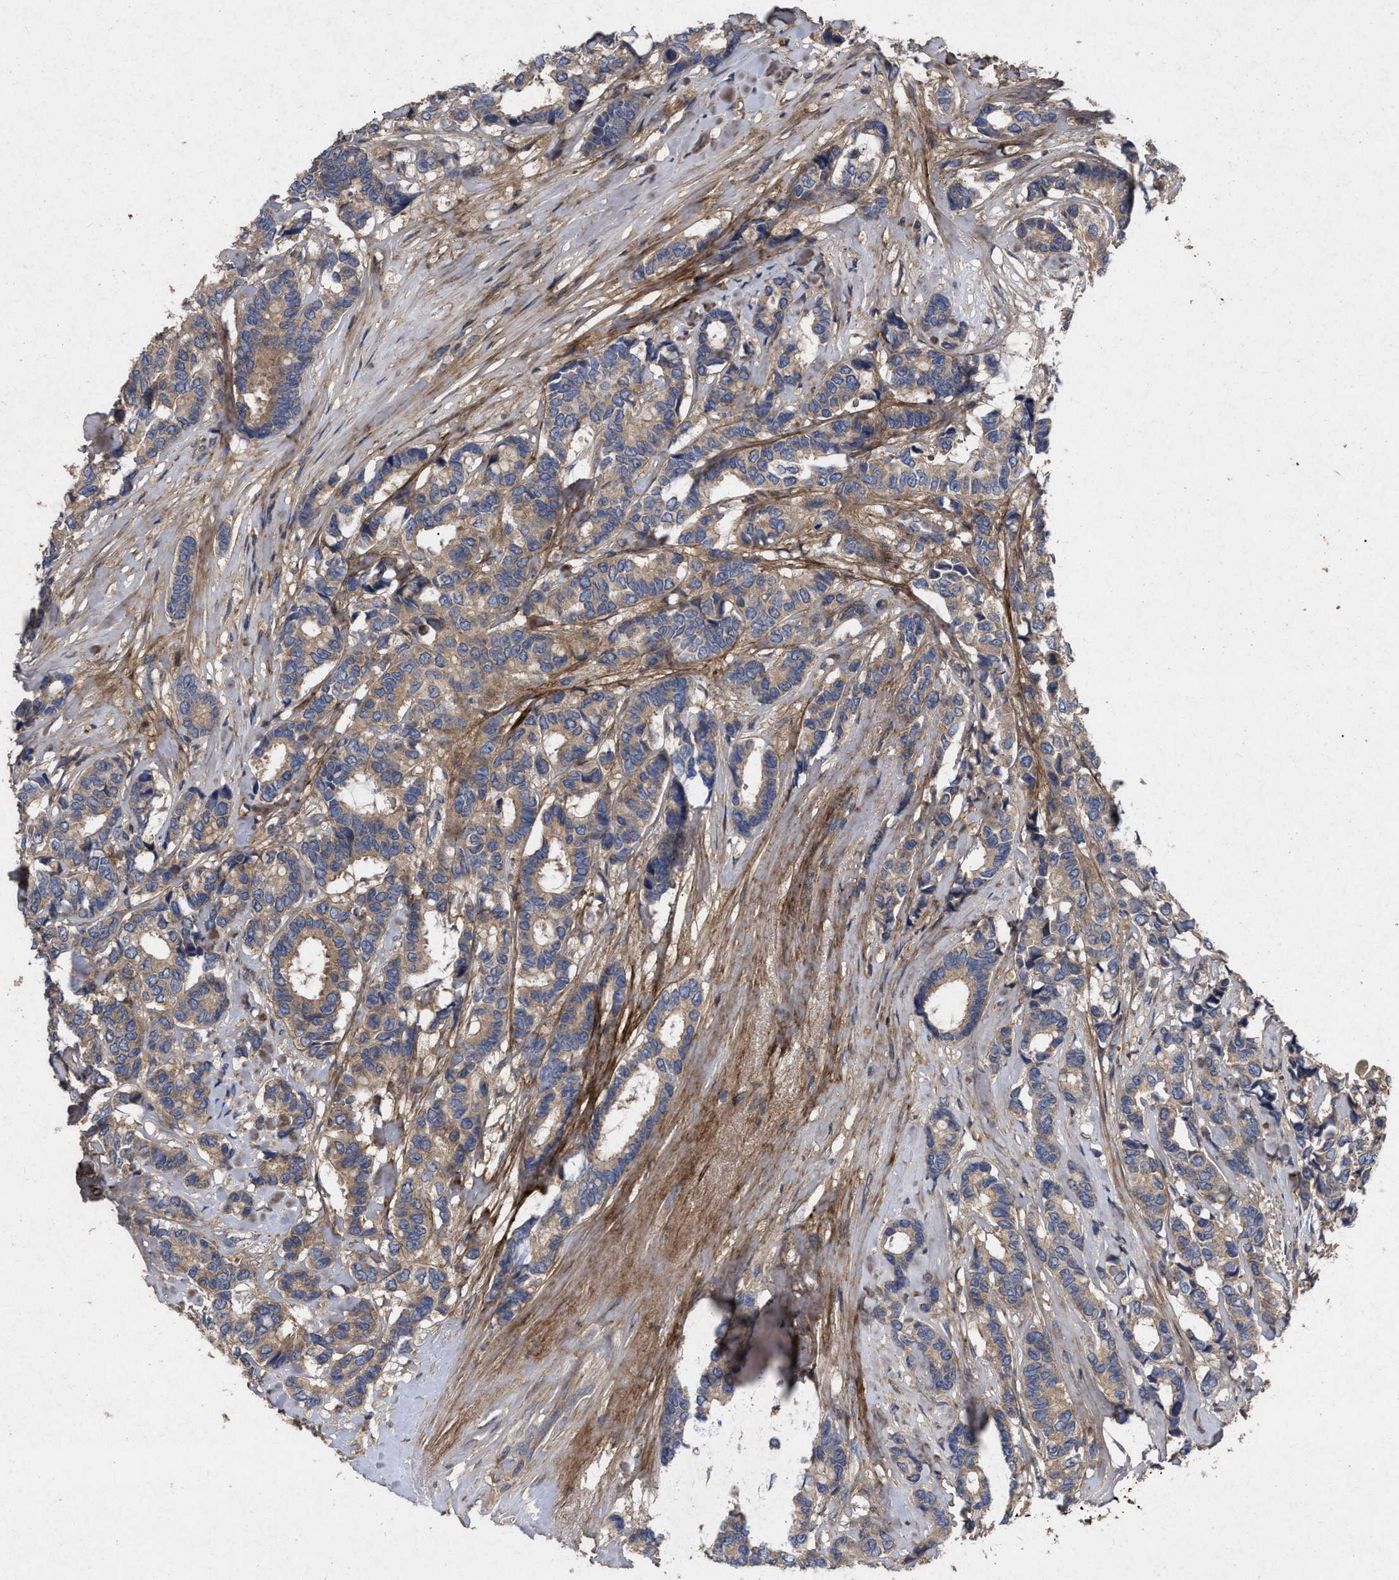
{"staining": {"intensity": "moderate", "quantity": ">75%", "location": "cytoplasmic/membranous"}, "tissue": "breast cancer", "cell_type": "Tumor cells", "image_type": "cancer", "snomed": [{"axis": "morphology", "description": "Duct carcinoma"}, {"axis": "topography", "description": "Breast"}], "caption": "Tumor cells exhibit moderate cytoplasmic/membranous staining in approximately >75% of cells in breast cancer (intraductal carcinoma).", "gene": "CDKN2C", "patient": {"sex": "female", "age": 87}}